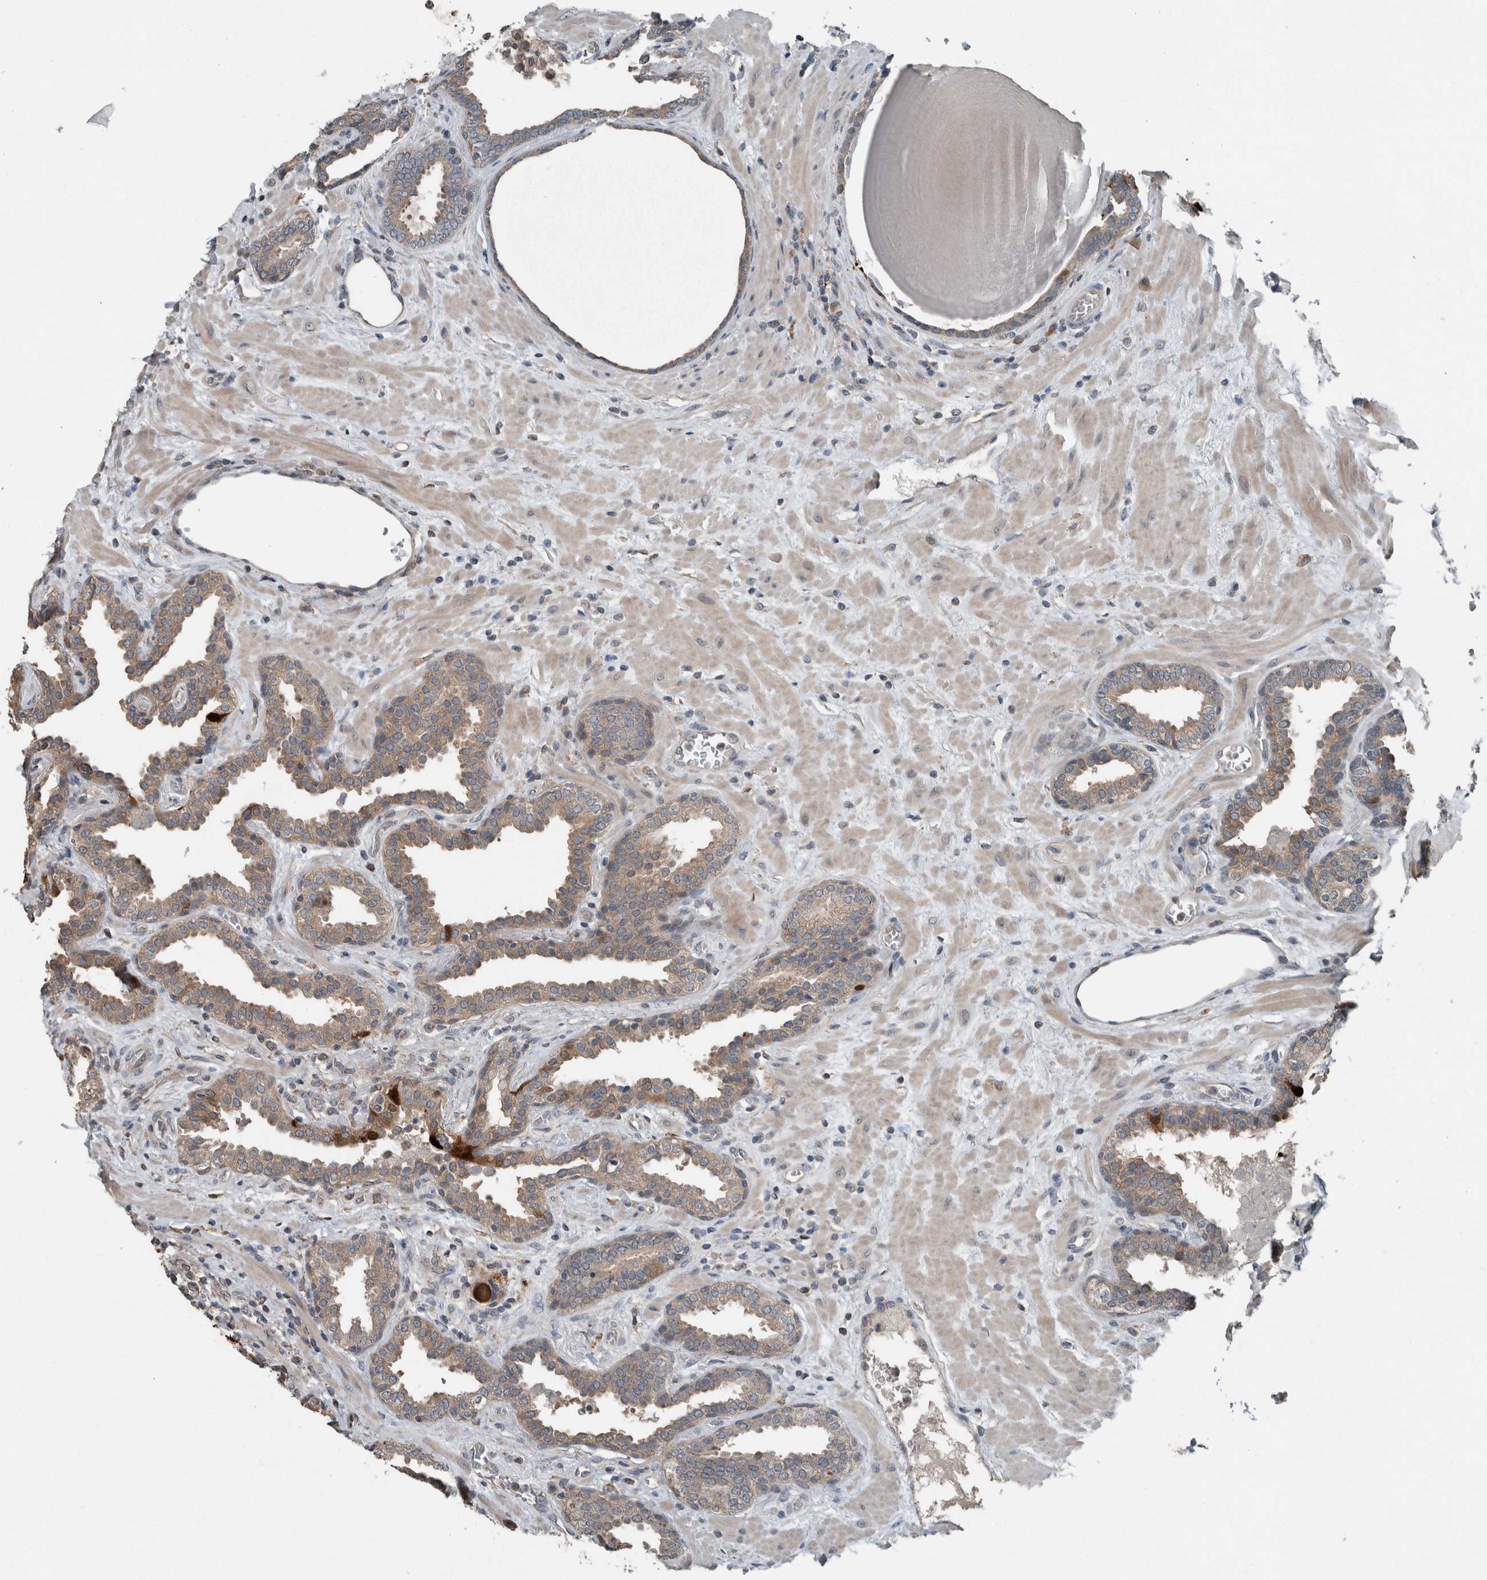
{"staining": {"intensity": "weak", "quantity": "25%-75%", "location": "cytoplasmic/membranous"}, "tissue": "prostate", "cell_type": "Glandular cells", "image_type": "normal", "snomed": [{"axis": "morphology", "description": "Normal tissue, NOS"}, {"axis": "topography", "description": "Prostate"}], "caption": "This is a histology image of IHC staining of benign prostate, which shows weak positivity in the cytoplasmic/membranous of glandular cells.", "gene": "KNTC1", "patient": {"sex": "male", "age": 51}}